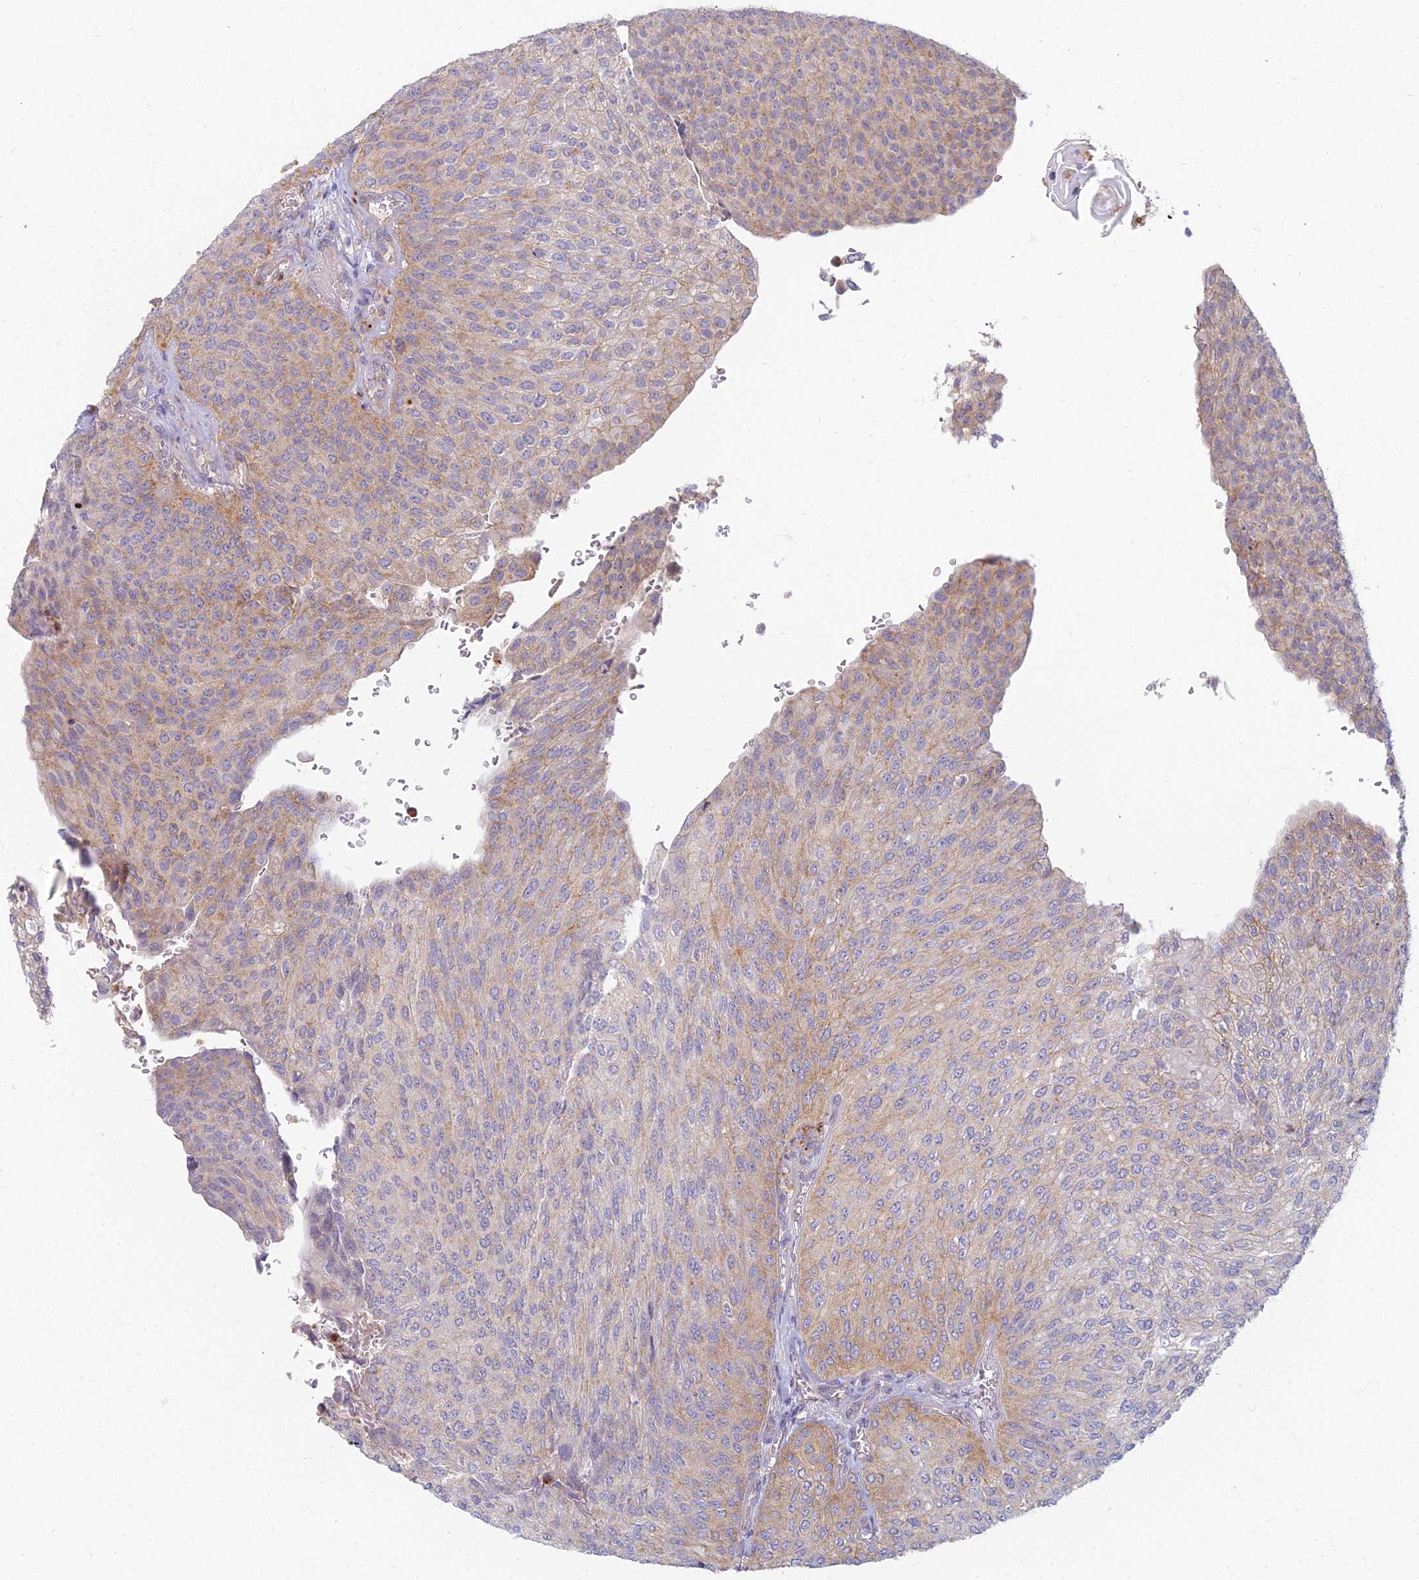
{"staining": {"intensity": "weak", "quantity": "25%-75%", "location": "cytoplasmic/membranous"}, "tissue": "urothelial cancer", "cell_type": "Tumor cells", "image_type": "cancer", "snomed": [{"axis": "morphology", "description": "Urothelial carcinoma, High grade"}, {"axis": "topography", "description": "Urinary bladder"}], "caption": "Protein analysis of urothelial cancer tissue shows weak cytoplasmic/membranous expression in about 25%-75% of tumor cells.", "gene": "PROX2", "patient": {"sex": "female", "age": 79}}